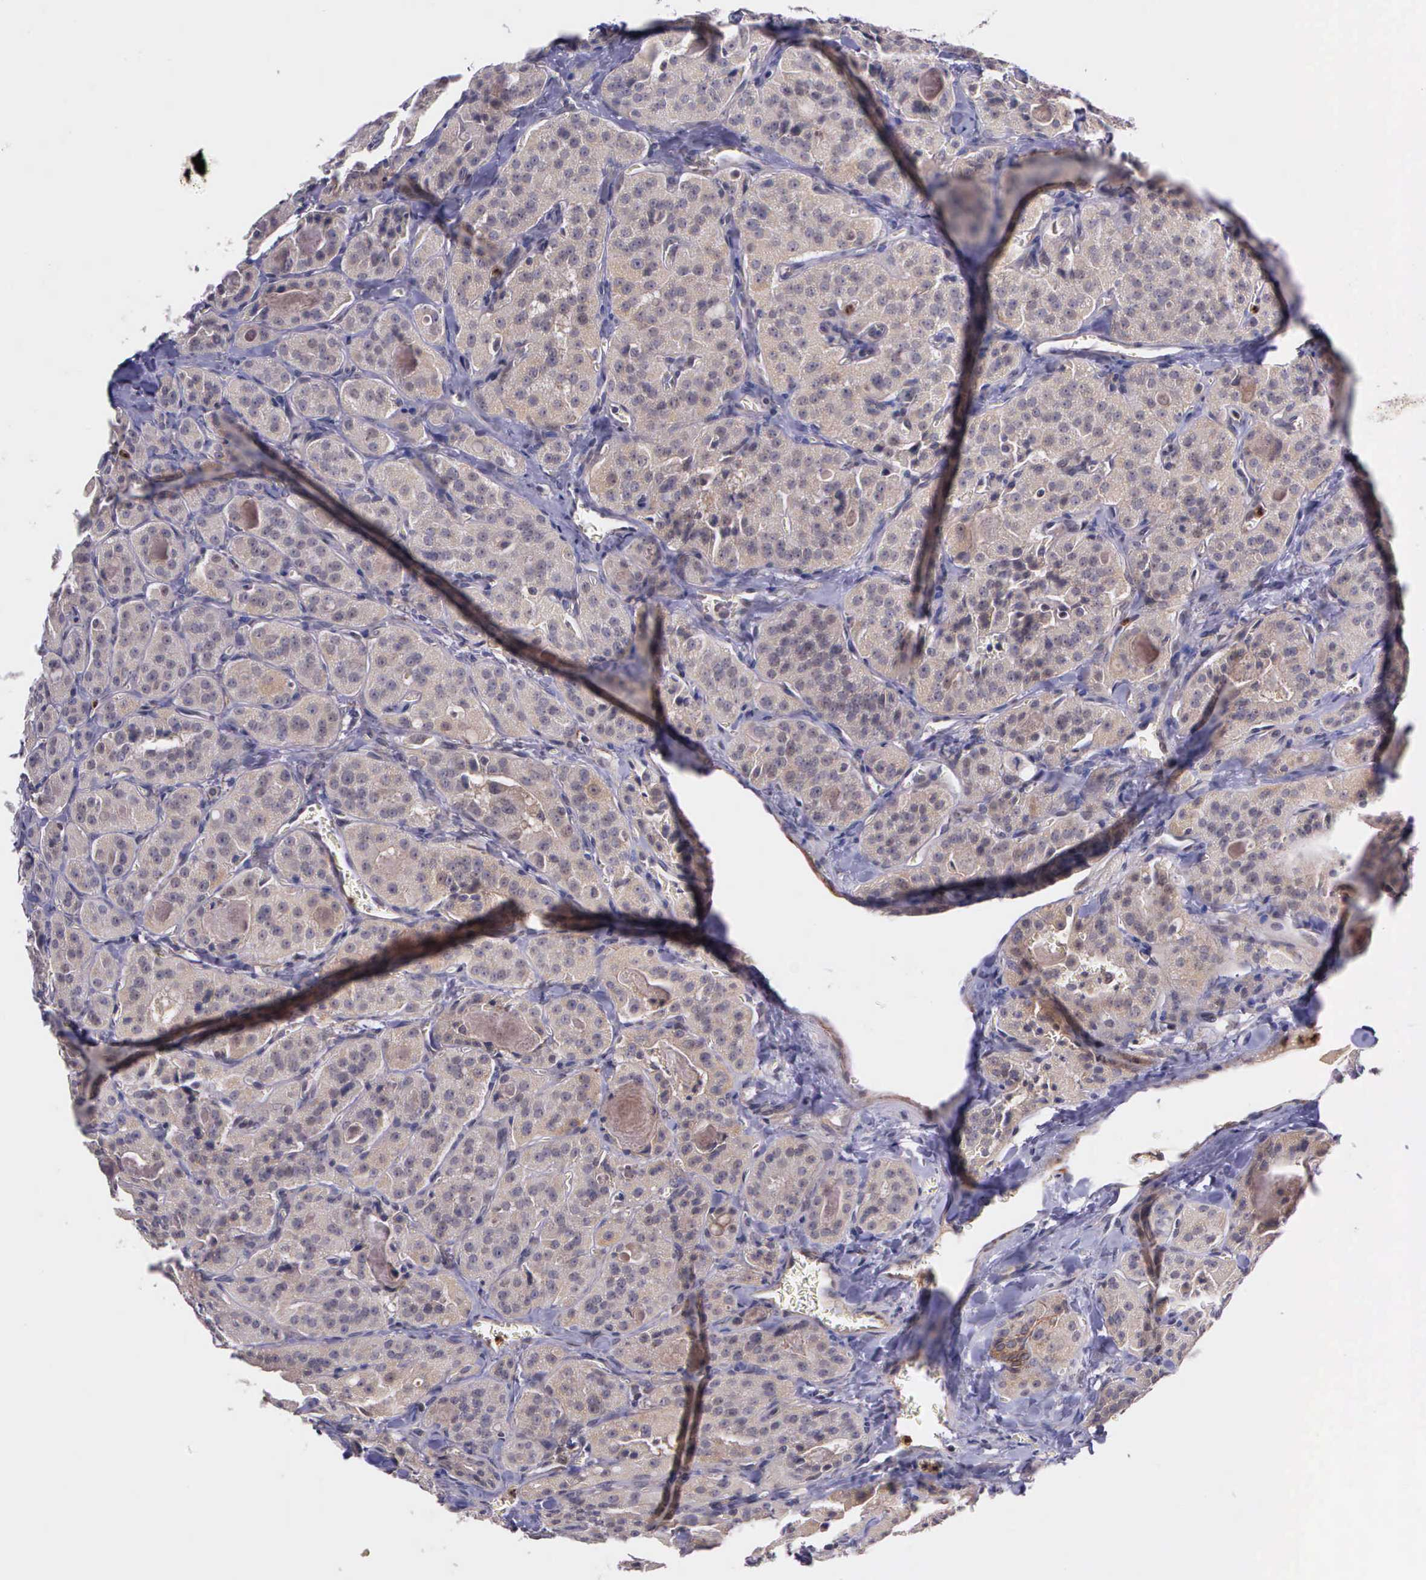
{"staining": {"intensity": "weak", "quantity": ">75%", "location": "cytoplasmic/membranous"}, "tissue": "thyroid cancer", "cell_type": "Tumor cells", "image_type": "cancer", "snomed": [{"axis": "morphology", "description": "Carcinoma, NOS"}, {"axis": "topography", "description": "Thyroid gland"}], "caption": "Carcinoma (thyroid) tissue demonstrates weak cytoplasmic/membranous expression in about >75% of tumor cells The protein is stained brown, and the nuclei are stained in blue (DAB (3,3'-diaminobenzidine) IHC with brightfield microscopy, high magnification).", "gene": "PRICKLE3", "patient": {"sex": "male", "age": 76}}